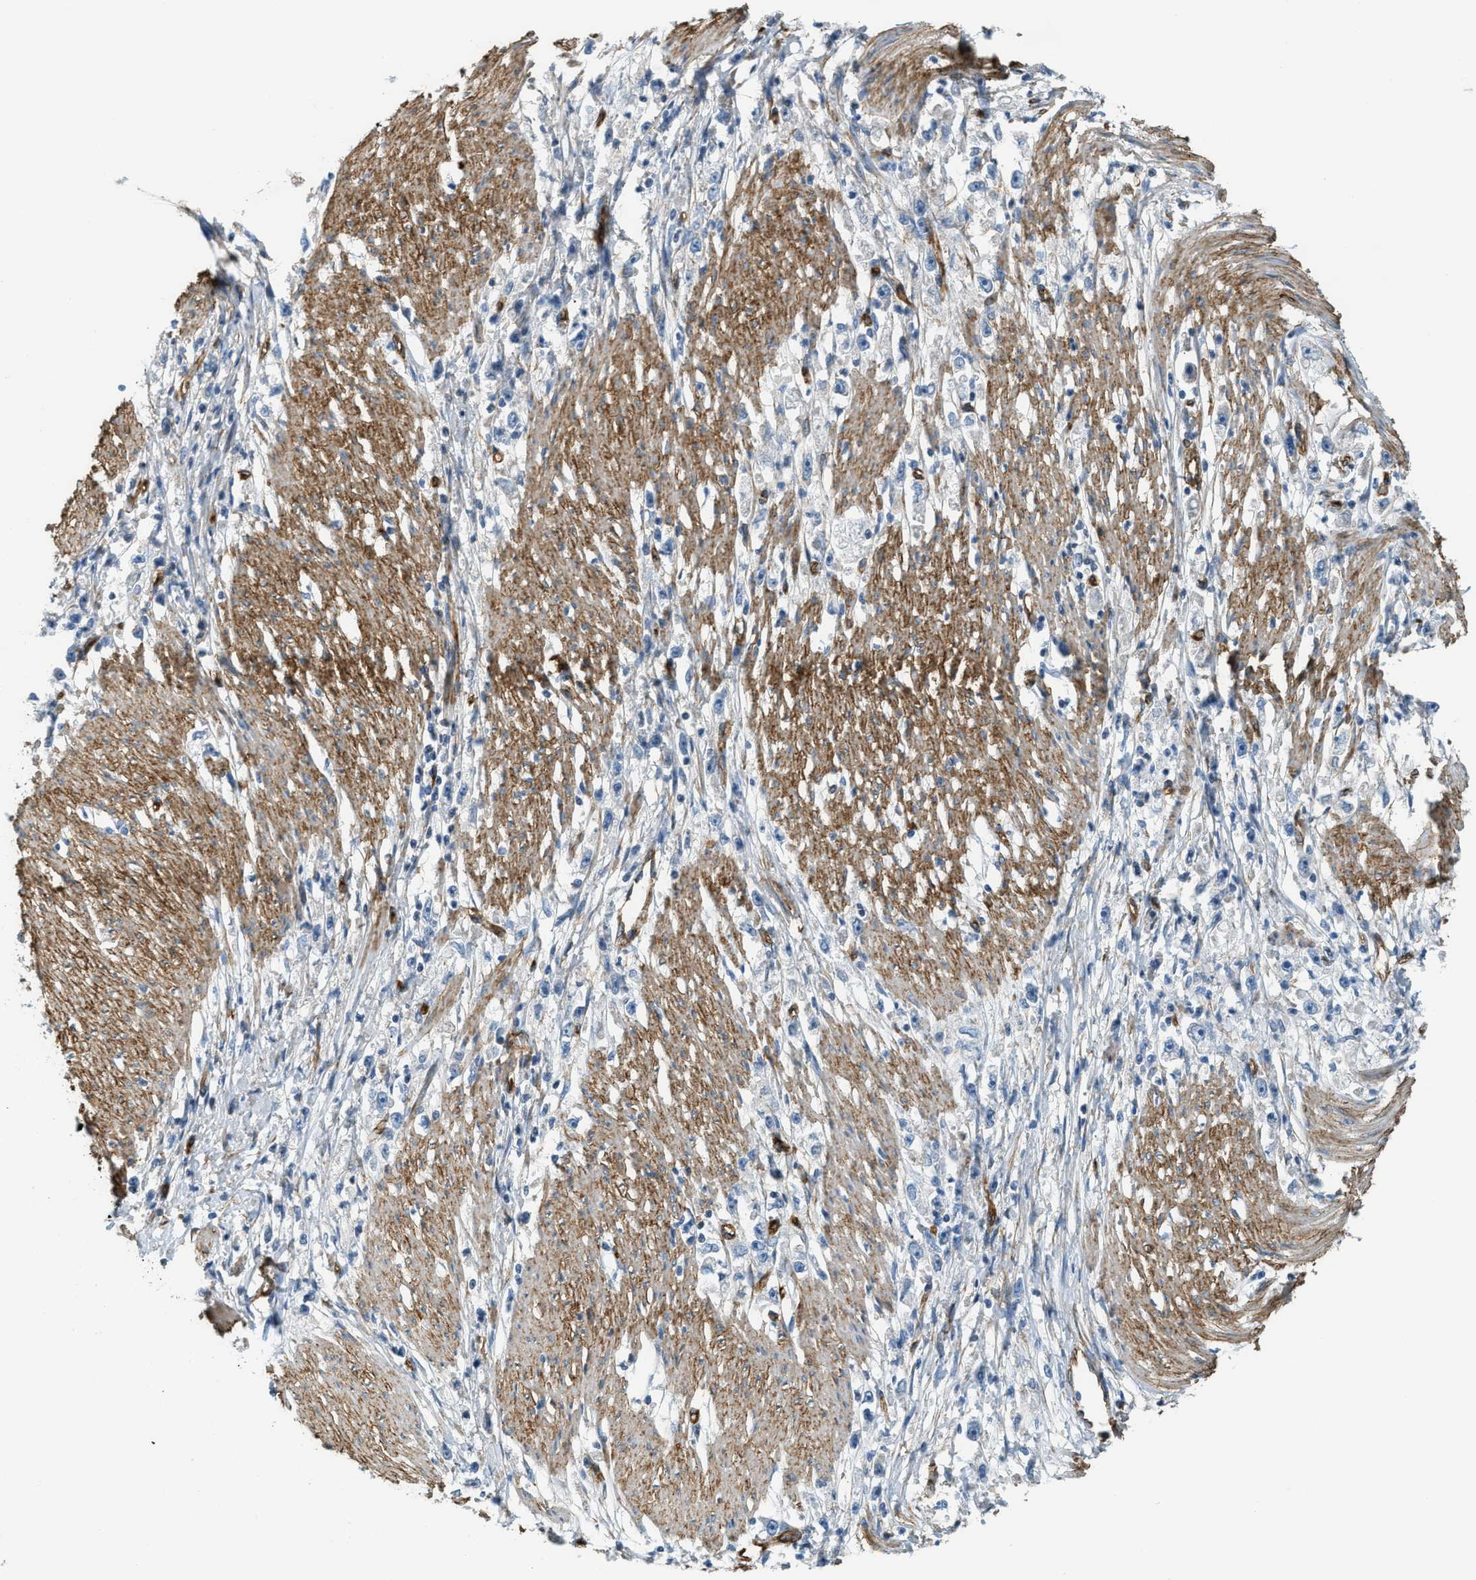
{"staining": {"intensity": "negative", "quantity": "none", "location": "none"}, "tissue": "stomach cancer", "cell_type": "Tumor cells", "image_type": "cancer", "snomed": [{"axis": "morphology", "description": "Adenocarcinoma, NOS"}, {"axis": "topography", "description": "Stomach"}], "caption": "Tumor cells show no significant protein expression in adenocarcinoma (stomach).", "gene": "TMEM43", "patient": {"sex": "female", "age": 59}}